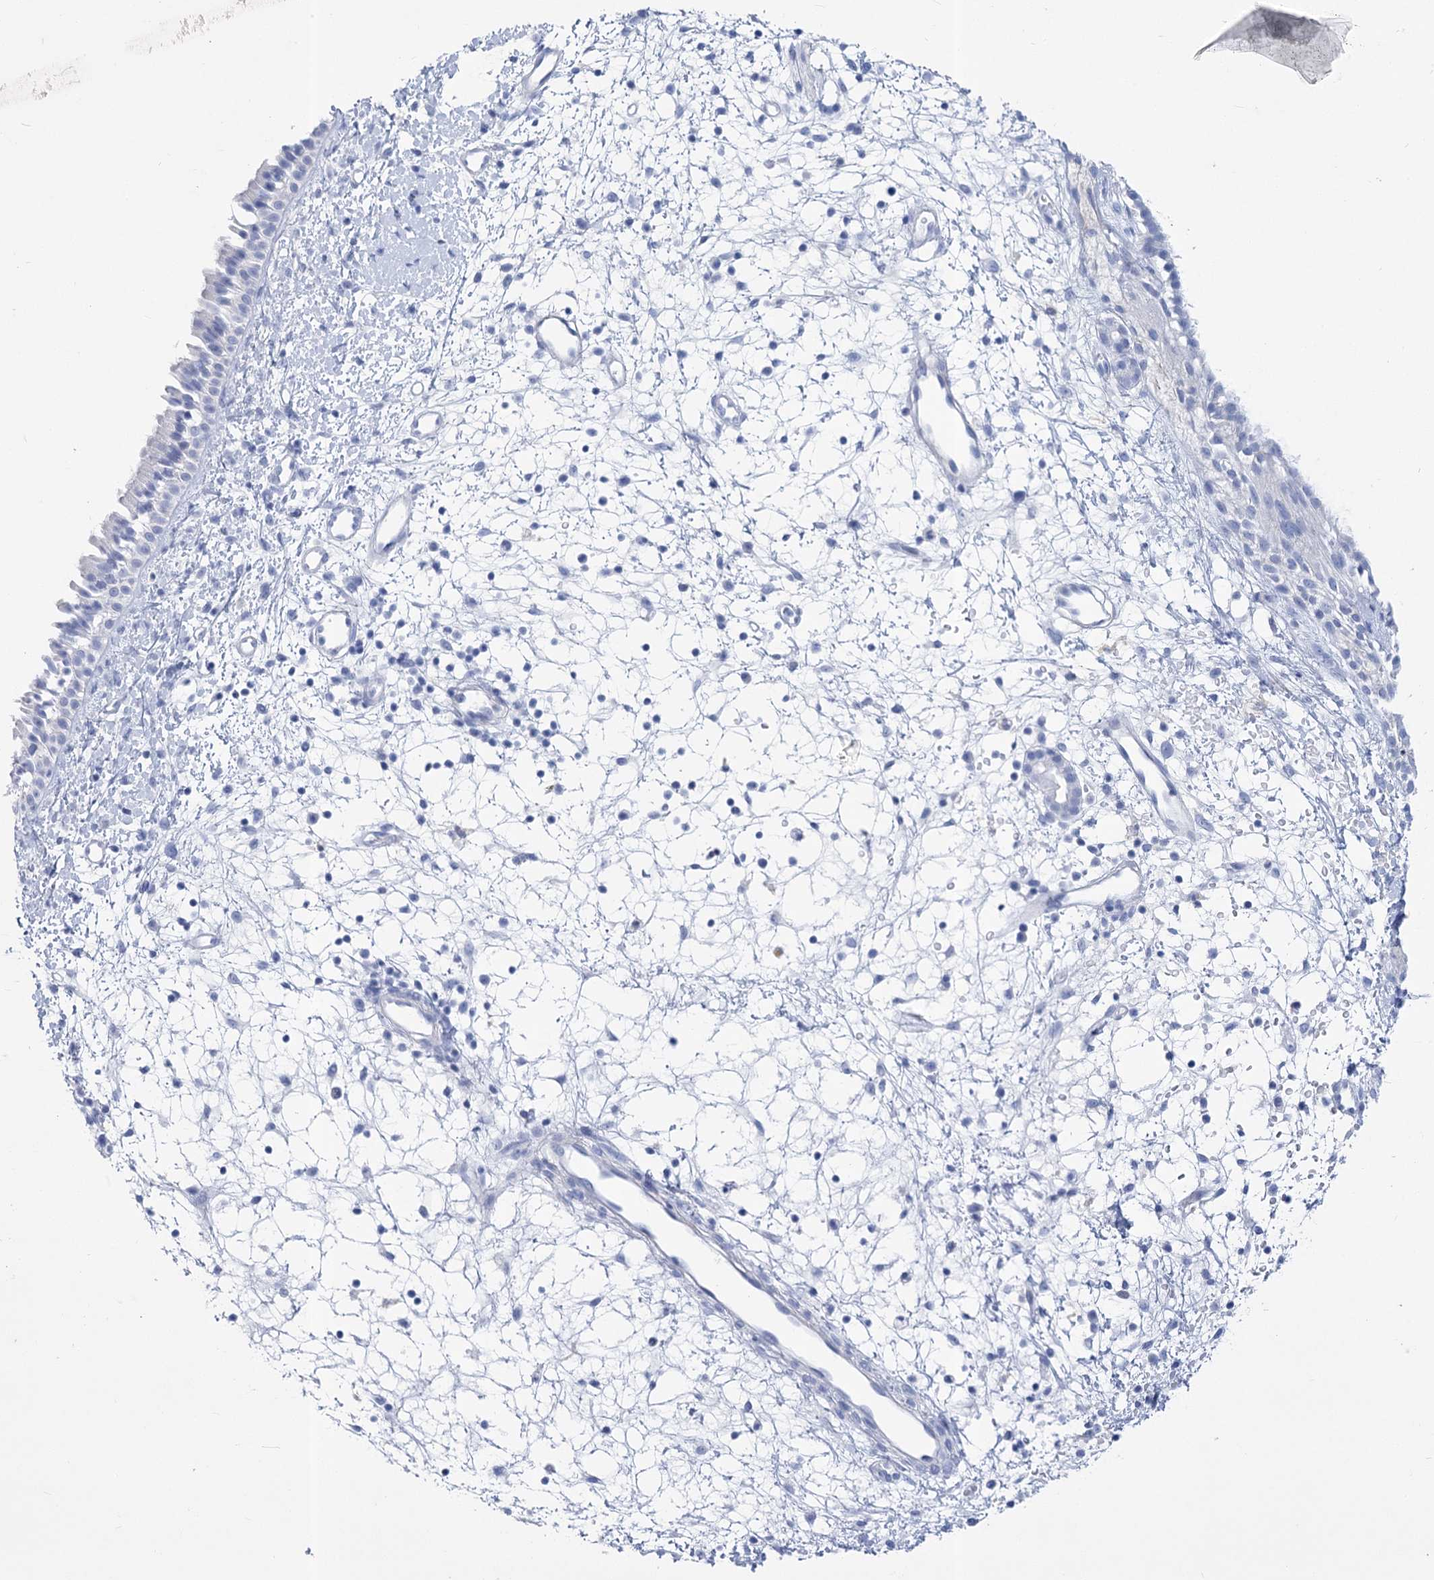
{"staining": {"intensity": "negative", "quantity": "none", "location": "none"}, "tissue": "nasopharynx", "cell_type": "Respiratory epithelial cells", "image_type": "normal", "snomed": [{"axis": "morphology", "description": "Normal tissue, NOS"}, {"axis": "topography", "description": "Nasopharynx"}], "caption": "This image is of benign nasopharynx stained with immunohistochemistry (IHC) to label a protein in brown with the nuclei are counter-stained blue. There is no expression in respiratory epithelial cells. (Stains: DAB (3,3'-diaminobenzidine) immunohistochemistry with hematoxylin counter stain, Microscopy: brightfield microscopy at high magnification).", "gene": "PCDHA1", "patient": {"sex": "male", "age": 22}}